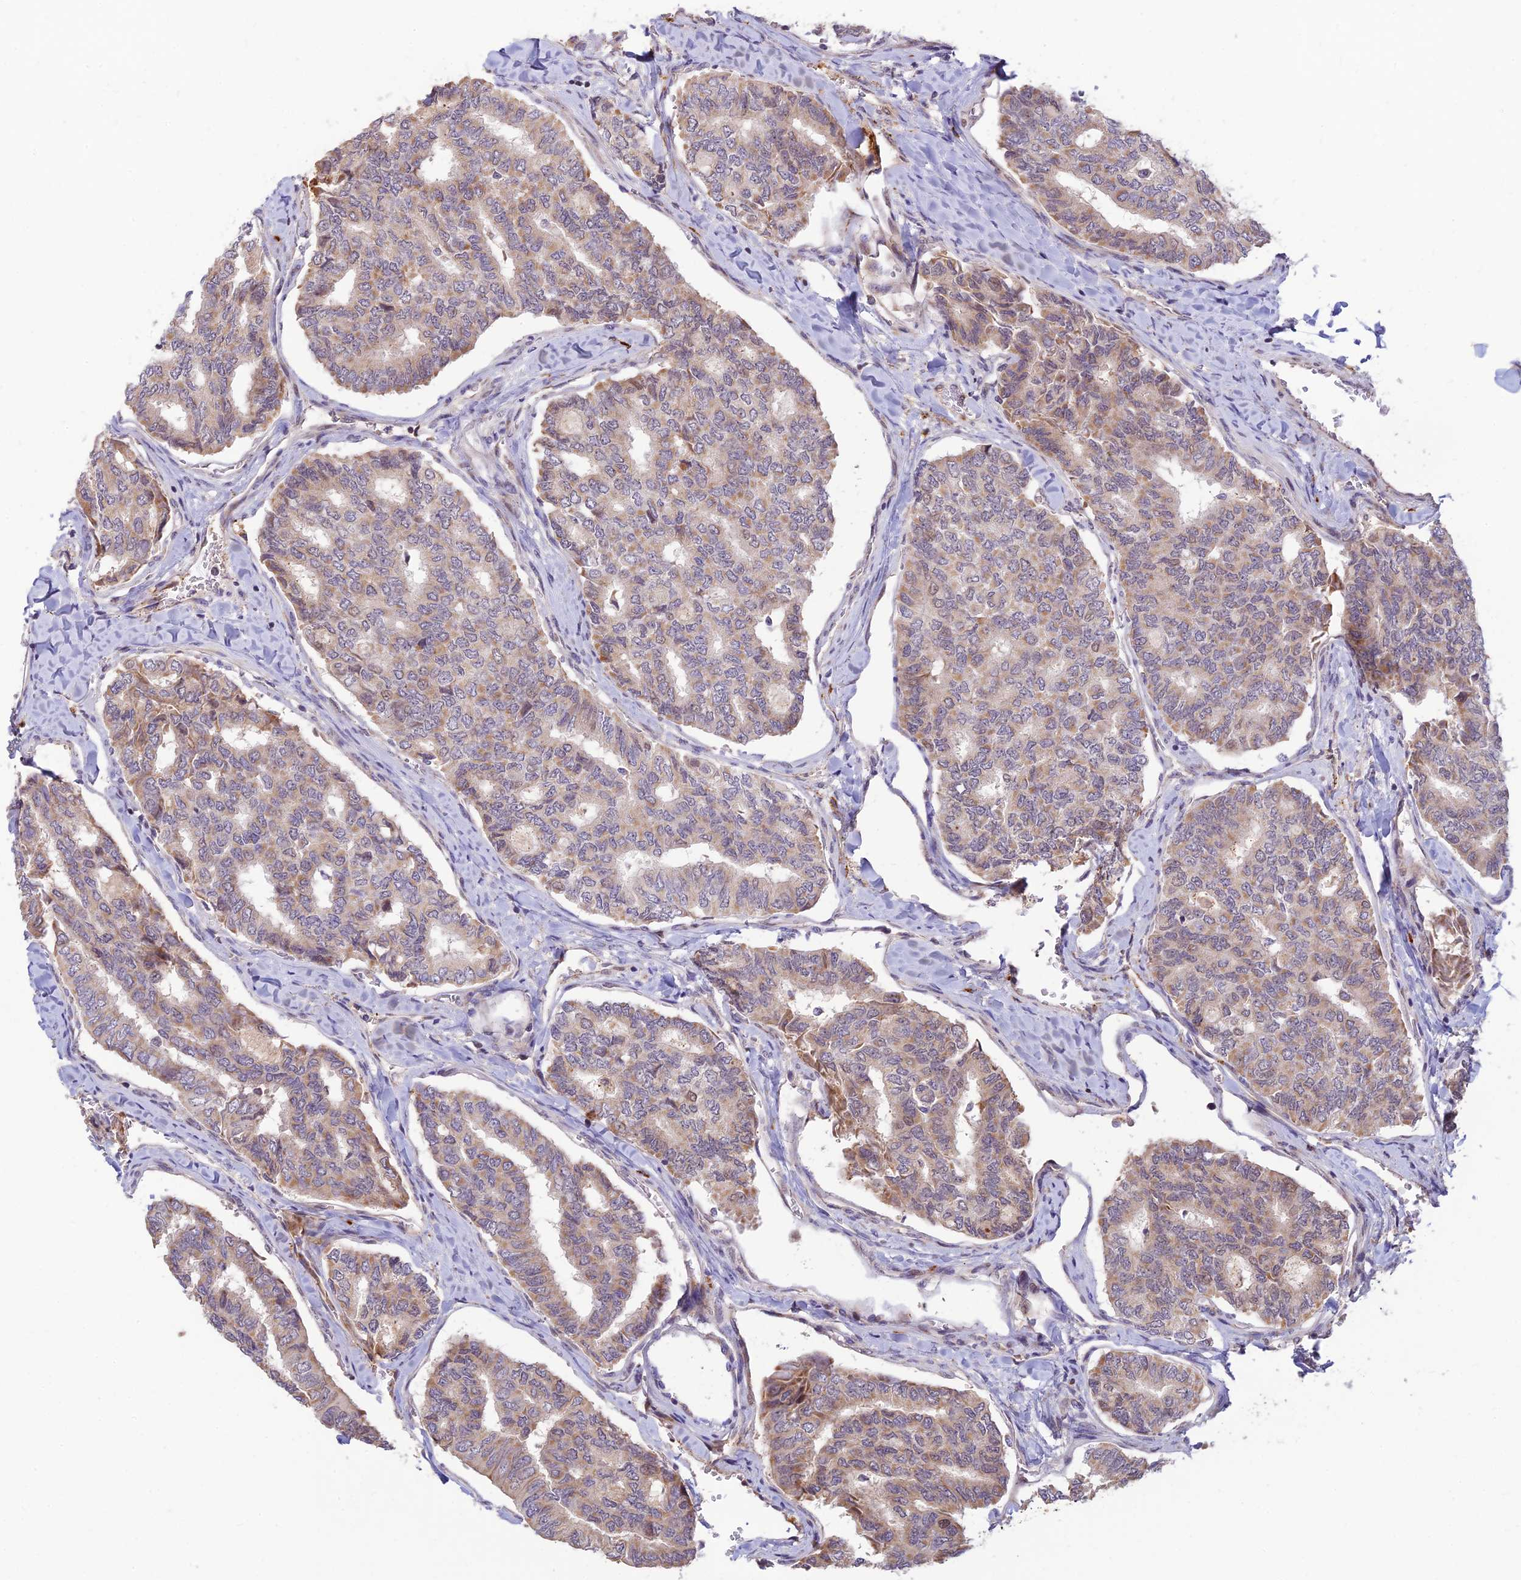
{"staining": {"intensity": "moderate", "quantity": "25%-75%", "location": "cytoplasmic/membranous"}, "tissue": "thyroid cancer", "cell_type": "Tumor cells", "image_type": "cancer", "snomed": [{"axis": "morphology", "description": "Papillary adenocarcinoma, NOS"}, {"axis": "topography", "description": "Thyroid gland"}], "caption": "Moderate cytoplasmic/membranous positivity for a protein is appreciated in approximately 25%-75% of tumor cells of thyroid cancer (papillary adenocarcinoma) using immunohistochemistry (IHC).", "gene": "ASPDH", "patient": {"sex": "female", "age": 35}}